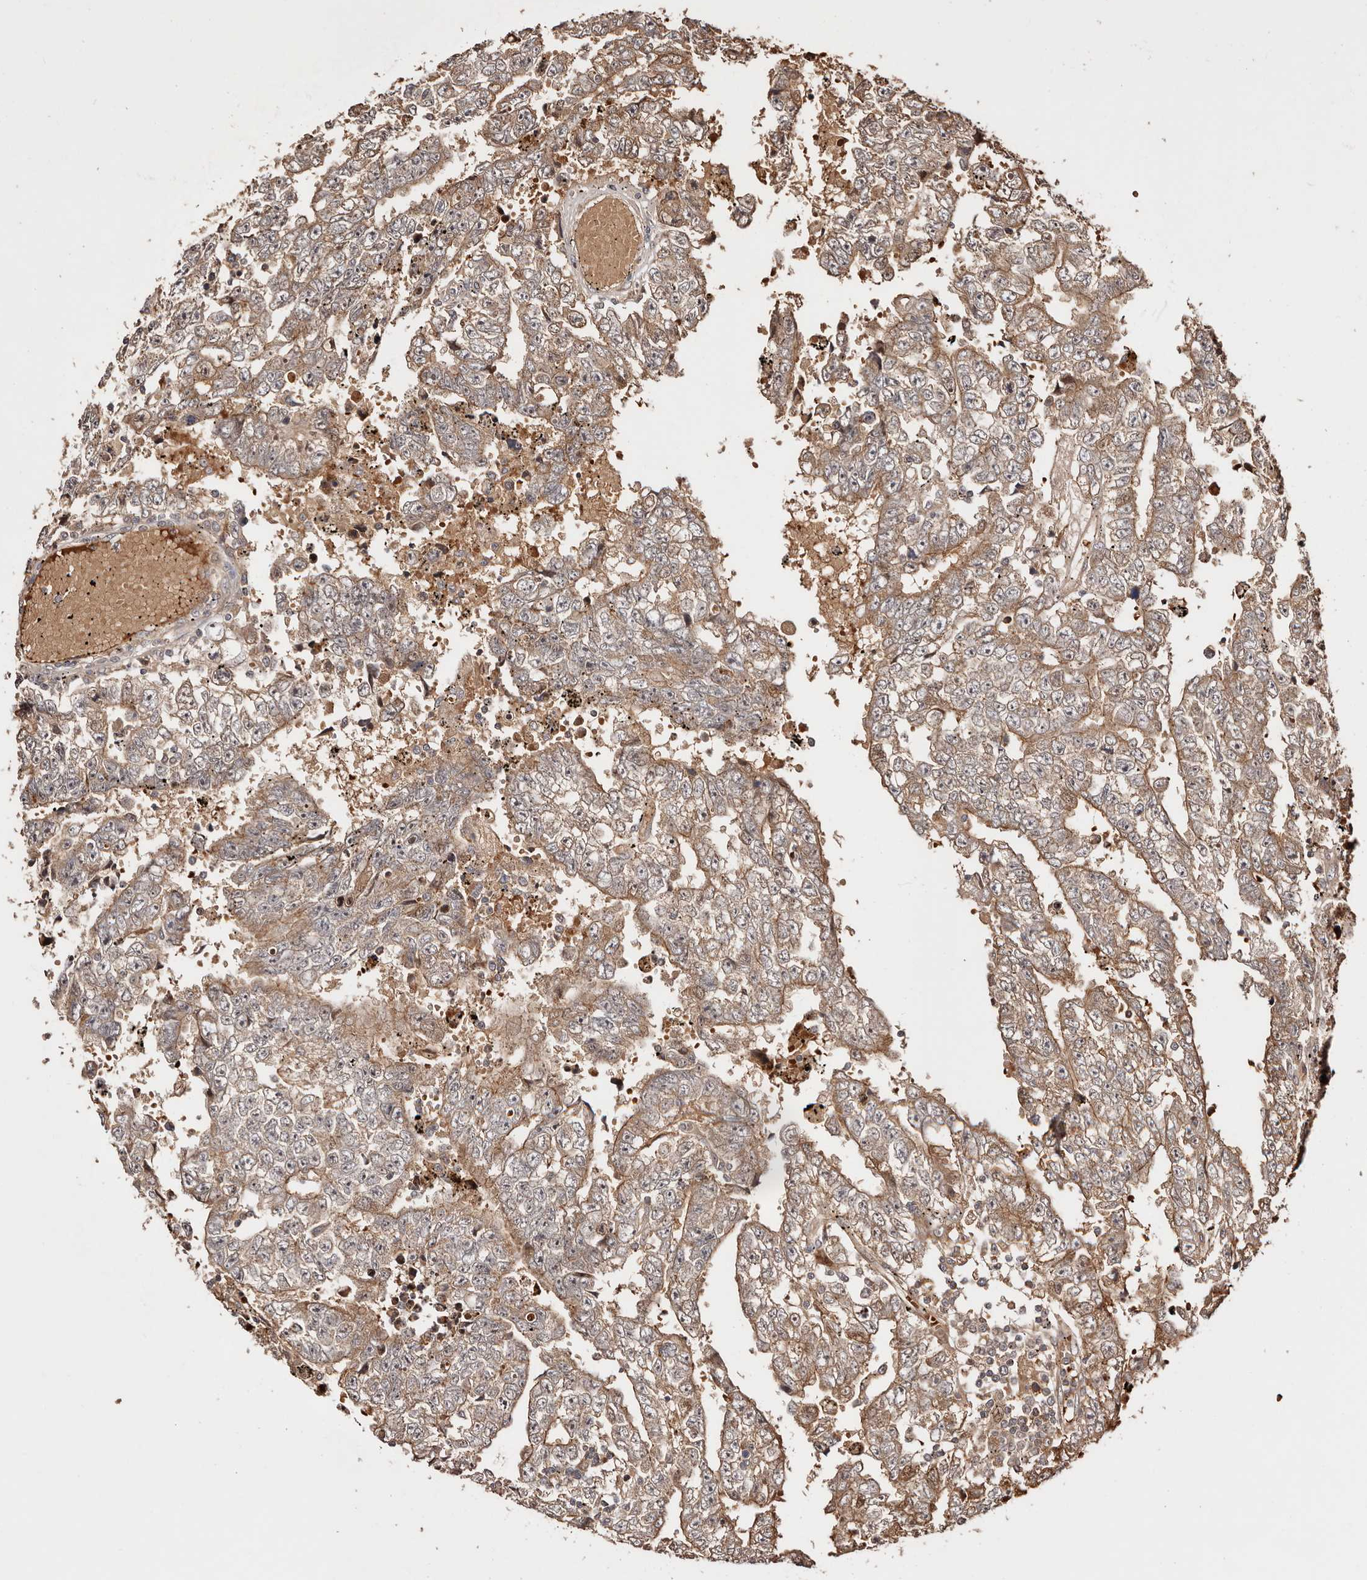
{"staining": {"intensity": "moderate", "quantity": ">75%", "location": "cytoplasmic/membranous"}, "tissue": "testis cancer", "cell_type": "Tumor cells", "image_type": "cancer", "snomed": [{"axis": "morphology", "description": "Carcinoma, Embryonal, NOS"}, {"axis": "topography", "description": "Testis"}], "caption": "Immunohistochemical staining of testis embryonal carcinoma shows medium levels of moderate cytoplasmic/membranous protein positivity in about >75% of tumor cells.", "gene": "PTPN22", "patient": {"sex": "male", "age": 25}}